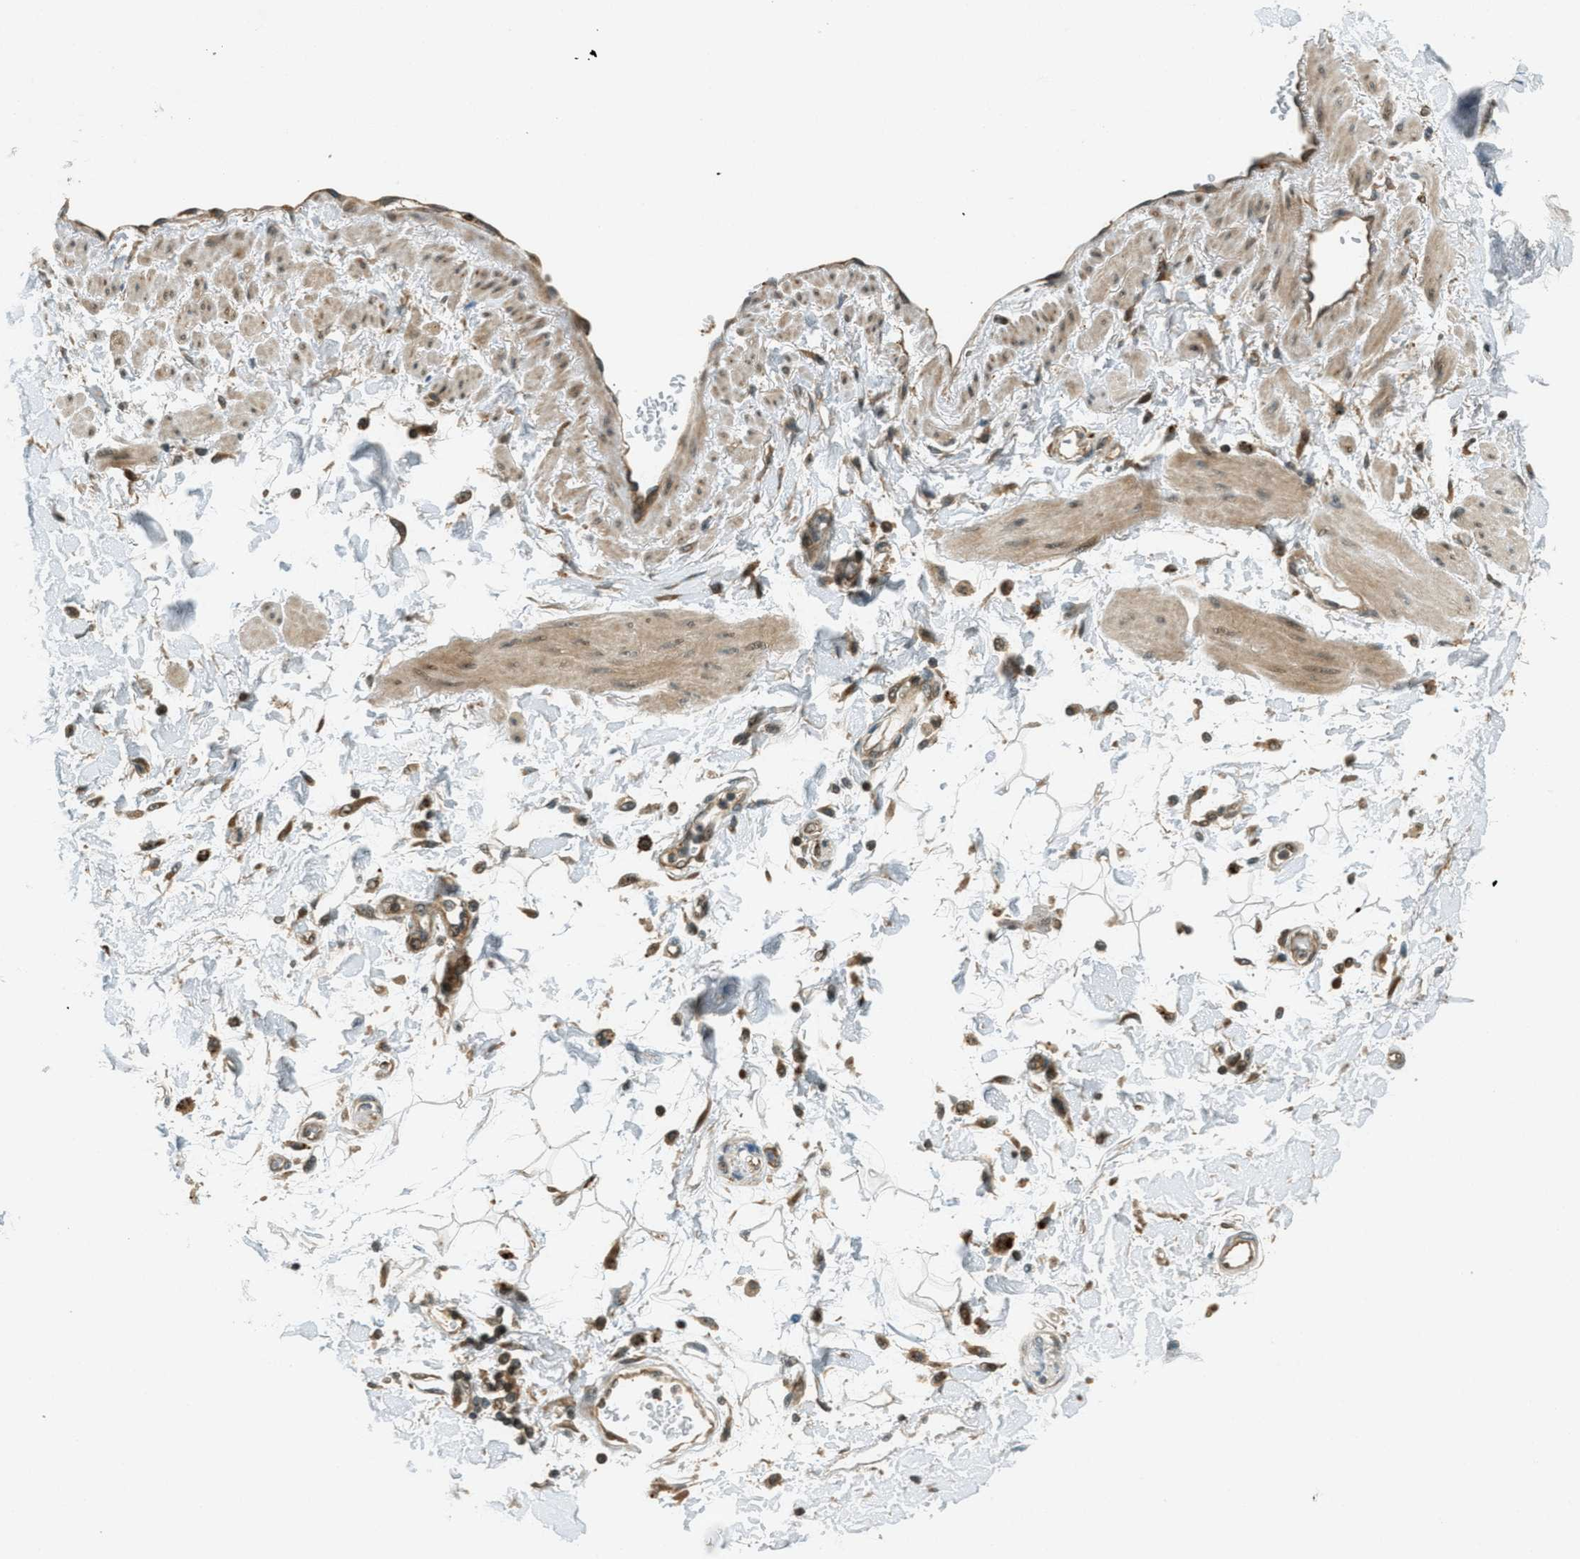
{"staining": {"intensity": "strong", "quantity": ">75%", "location": "cytoplasmic/membranous"}, "tissue": "adipose tissue", "cell_type": "Adipocytes", "image_type": "normal", "snomed": [{"axis": "morphology", "description": "Normal tissue, NOS"}, {"axis": "morphology", "description": "Adenocarcinoma, NOS"}, {"axis": "topography", "description": "Duodenum"}, {"axis": "topography", "description": "Peripheral nerve tissue"}], "caption": "High-power microscopy captured an immunohistochemistry photomicrograph of unremarkable adipose tissue, revealing strong cytoplasmic/membranous expression in about >75% of adipocytes.", "gene": "PTPN23", "patient": {"sex": "female", "age": 60}}